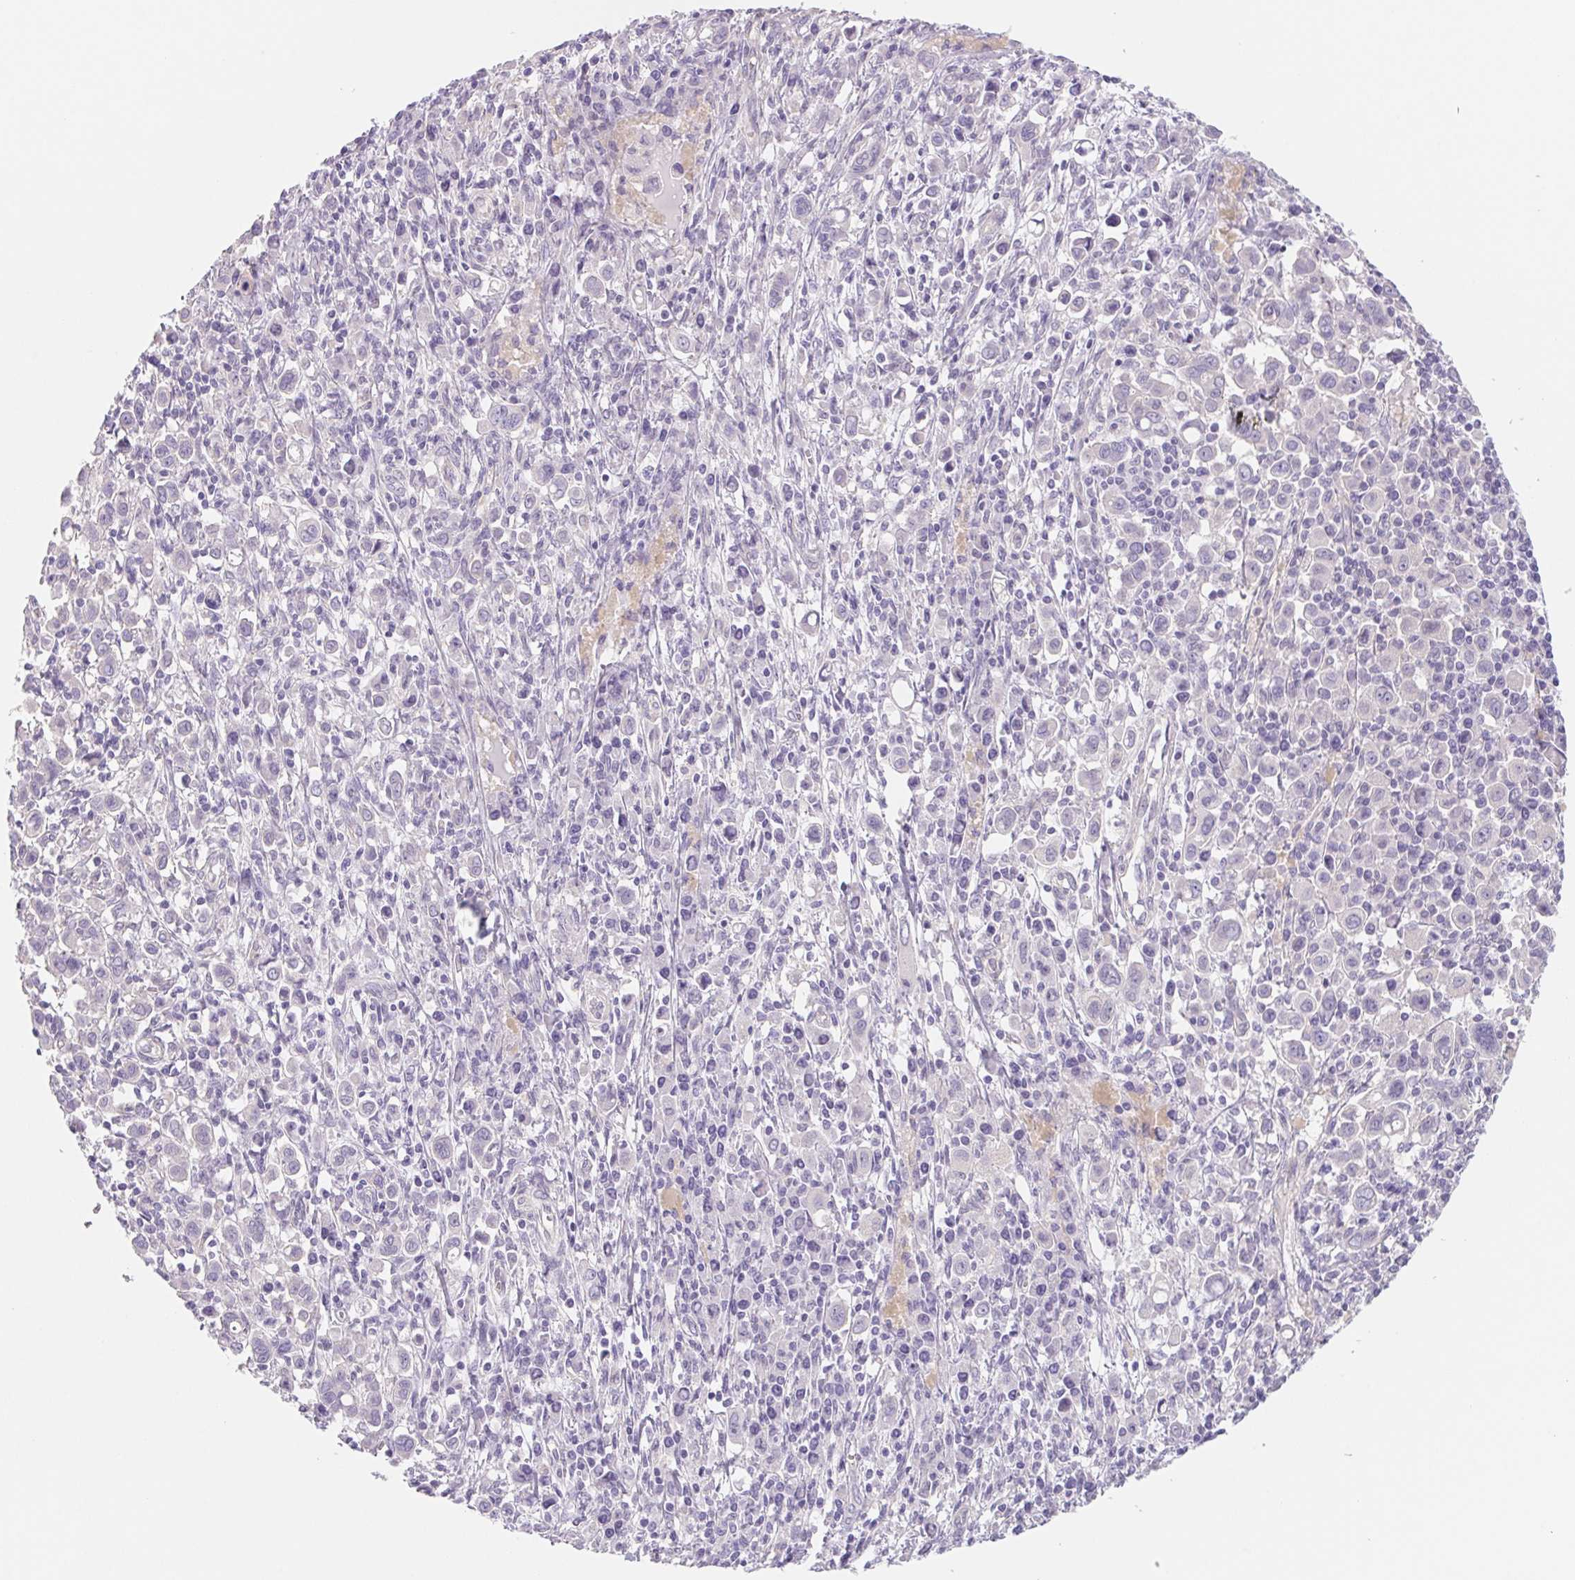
{"staining": {"intensity": "negative", "quantity": "none", "location": "none"}, "tissue": "stomach cancer", "cell_type": "Tumor cells", "image_type": "cancer", "snomed": [{"axis": "morphology", "description": "Adenocarcinoma, NOS"}, {"axis": "topography", "description": "Stomach, upper"}], "caption": "Tumor cells are negative for brown protein staining in stomach cancer (adenocarcinoma).", "gene": "CTNND2", "patient": {"sex": "male", "age": 75}}